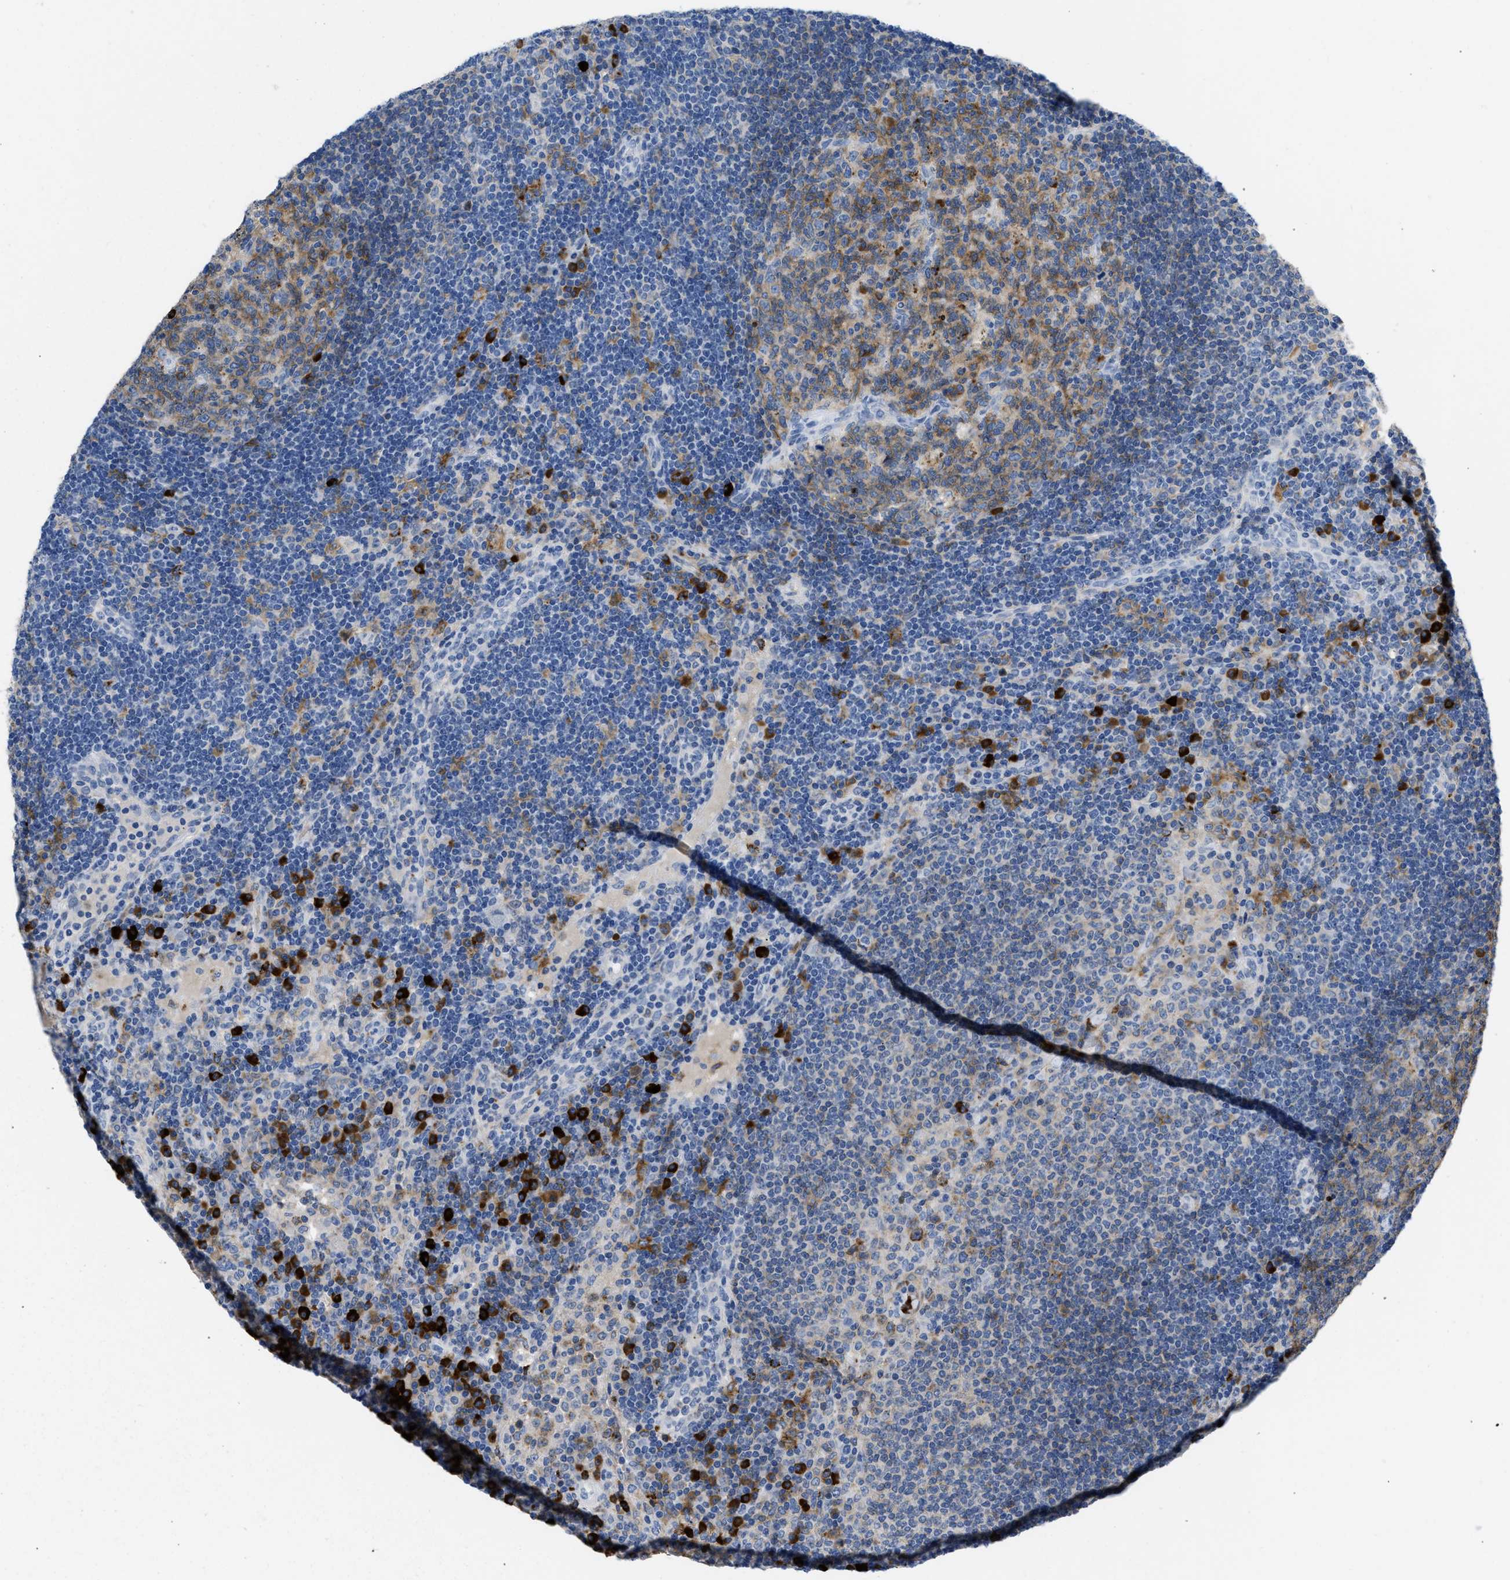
{"staining": {"intensity": "strong", "quantity": "25%-75%", "location": "cytoplasmic/membranous"}, "tissue": "lymph node", "cell_type": "Germinal center cells", "image_type": "normal", "snomed": [{"axis": "morphology", "description": "Normal tissue, NOS"}, {"axis": "topography", "description": "Lymph node"}], "caption": "A photomicrograph showing strong cytoplasmic/membranous staining in approximately 25%-75% of germinal center cells in normal lymph node, as visualized by brown immunohistochemical staining.", "gene": "FGF18", "patient": {"sex": "female", "age": 53}}